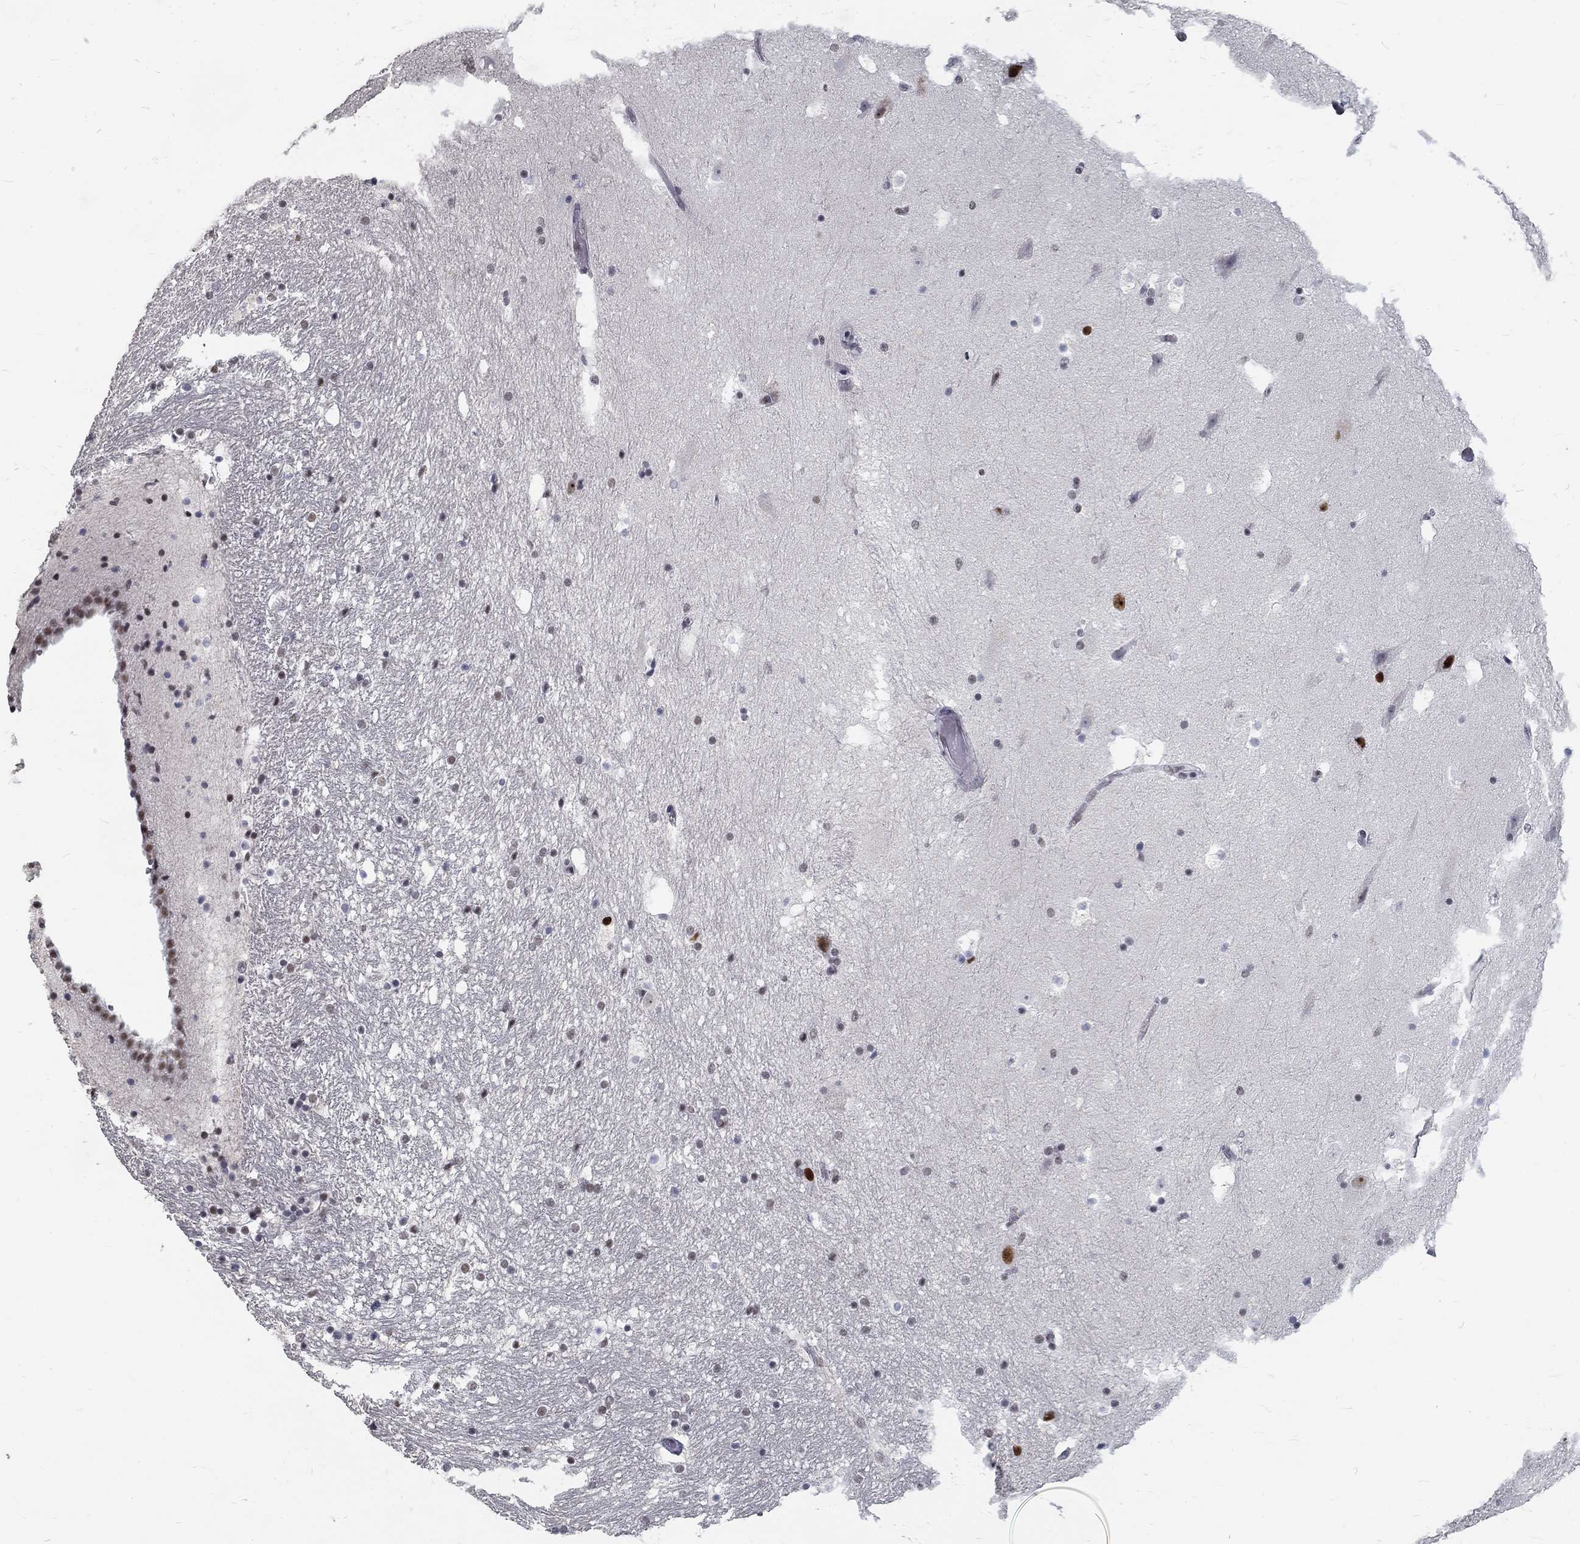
{"staining": {"intensity": "negative", "quantity": "none", "location": "none"}, "tissue": "hippocampus", "cell_type": "Glial cells", "image_type": "normal", "snomed": [{"axis": "morphology", "description": "Normal tissue, NOS"}, {"axis": "topography", "description": "Hippocampus"}], "caption": "There is no significant expression in glial cells of hippocampus. (Stains: DAB (3,3'-diaminobenzidine) IHC with hematoxylin counter stain, Microscopy: brightfield microscopy at high magnification).", "gene": "SNORC", "patient": {"sex": "male", "age": 51}}